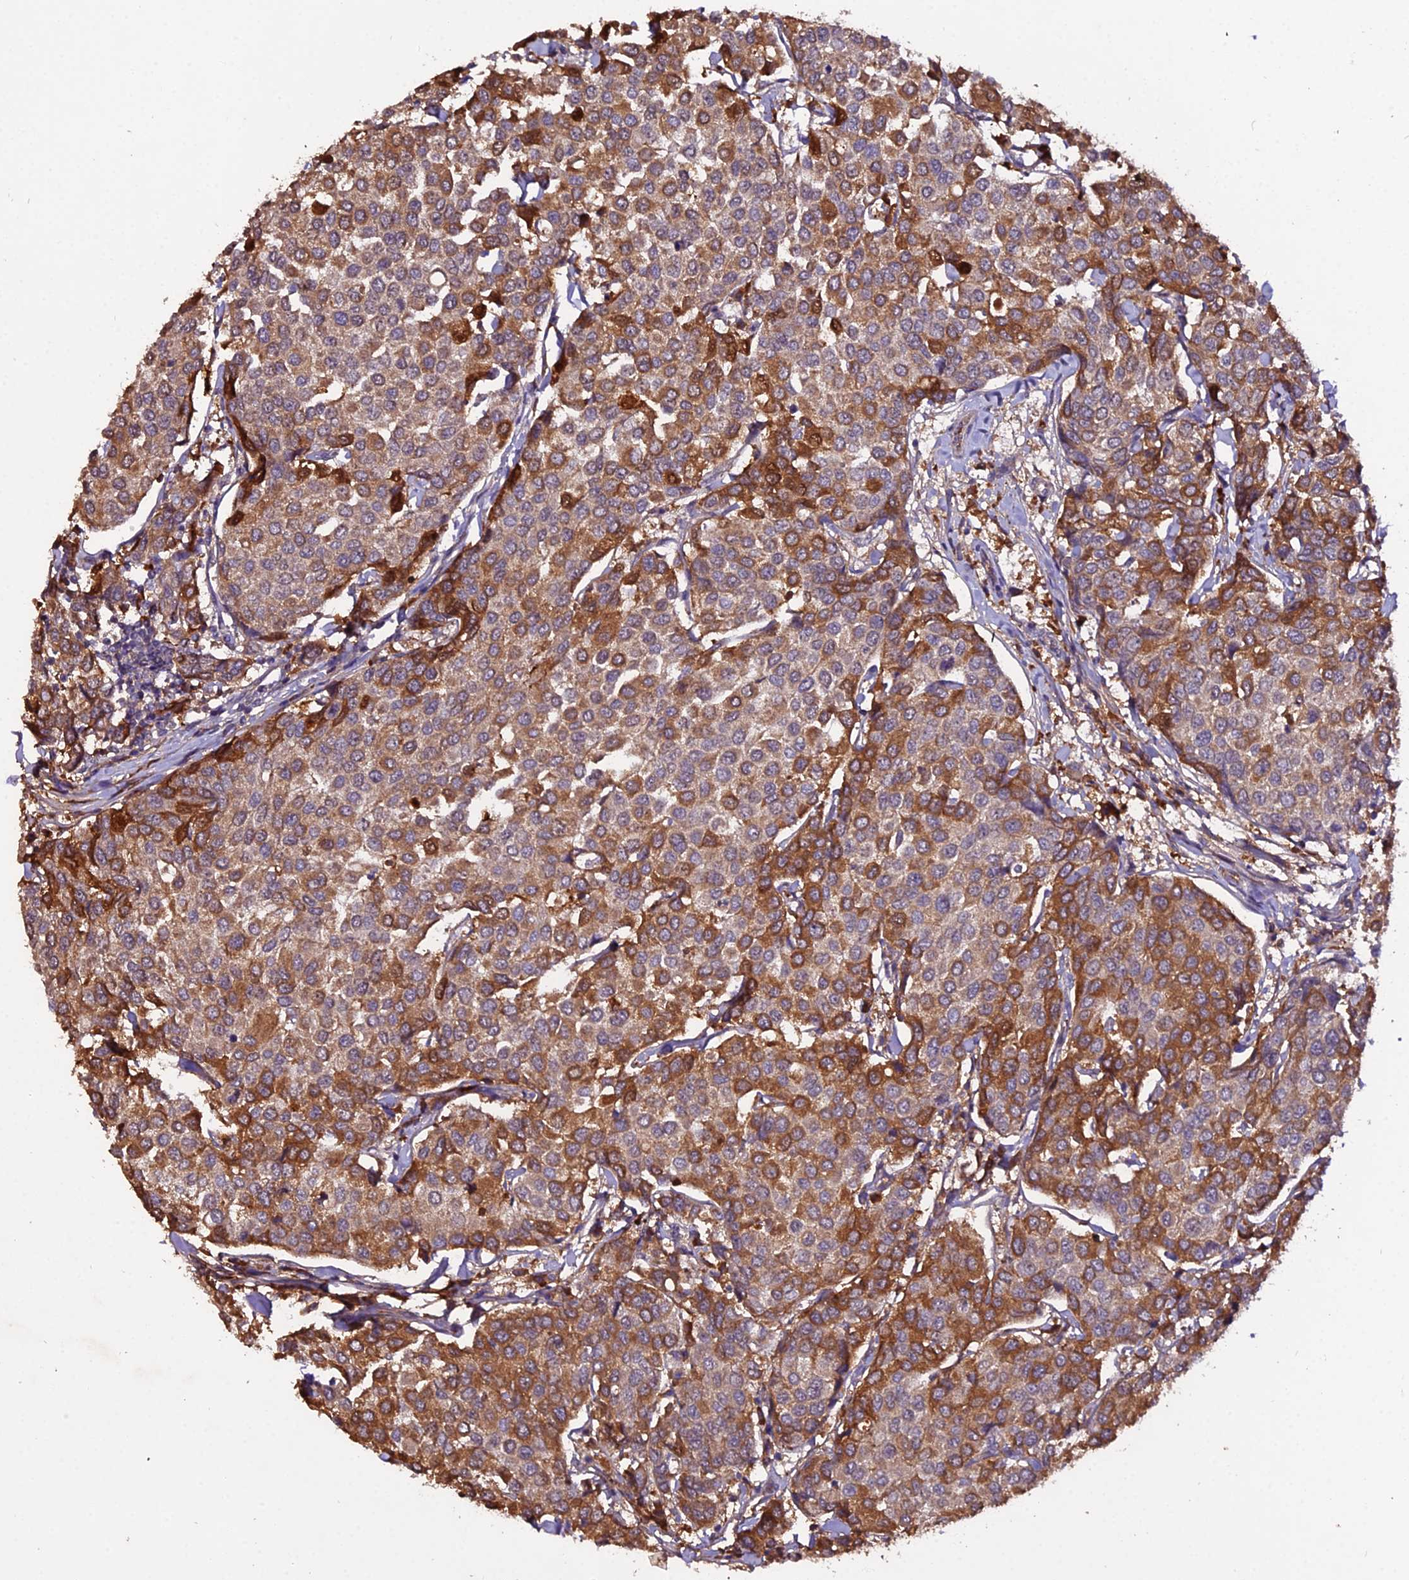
{"staining": {"intensity": "moderate", "quantity": "<25%", "location": "cytoplasmic/membranous"}, "tissue": "breast cancer", "cell_type": "Tumor cells", "image_type": "cancer", "snomed": [{"axis": "morphology", "description": "Duct carcinoma"}, {"axis": "topography", "description": "Breast"}], "caption": "Breast infiltrating ductal carcinoma stained for a protein (brown) shows moderate cytoplasmic/membranous positive expression in about <25% of tumor cells.", "gene": "KCTD16", "patient": {"sex": "female", "age": 55}}